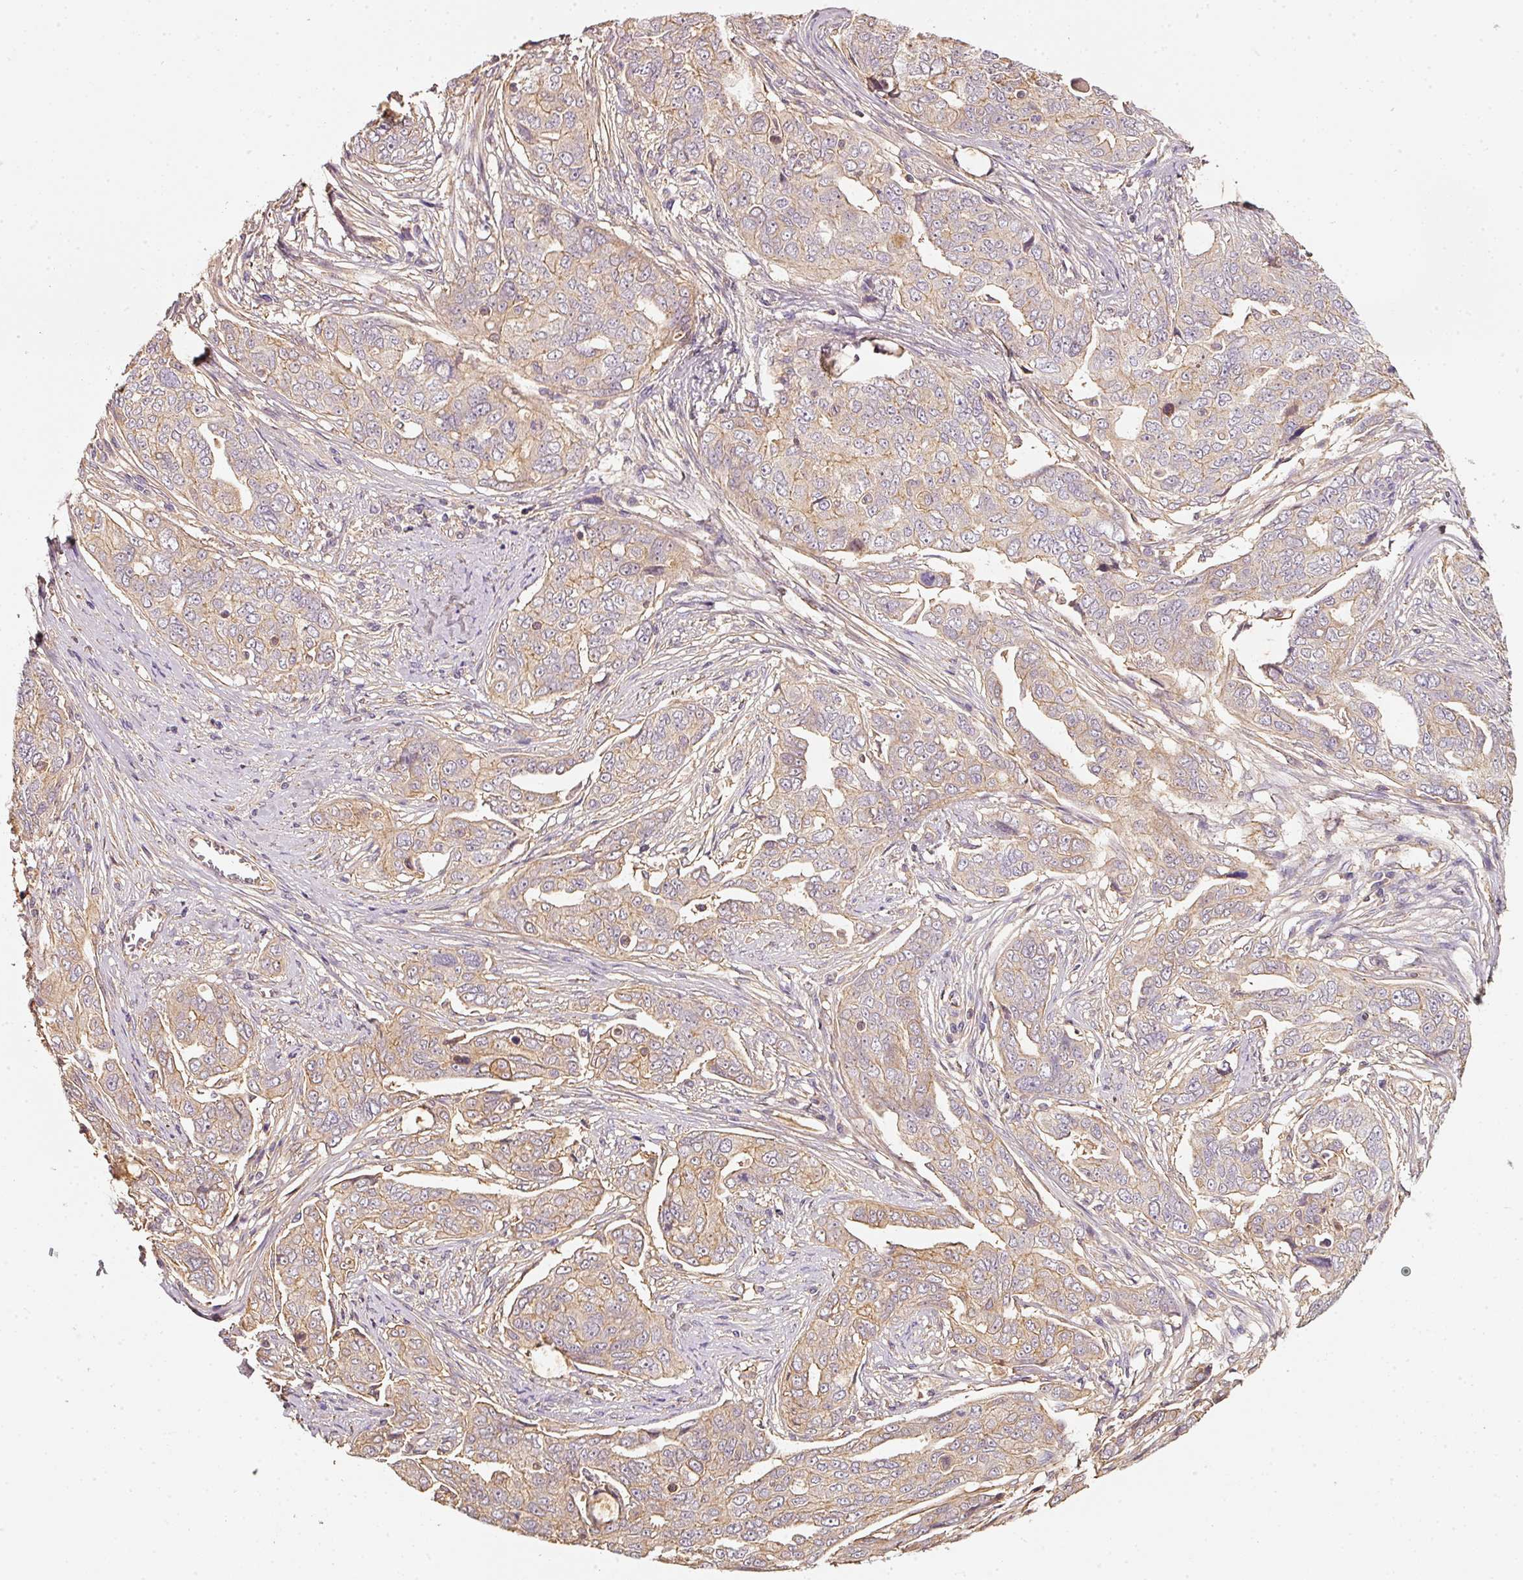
{"staining": {"intensity": "weak", "quantity": "25%-75%", "location": "cytoplasmic/membranous"}, "tissue": "ovarian cancer", "cell_type": "Tumor cells", "image_type": "cancer", "snomed": [{"axis": "morphology", "description": "Carcinoma, endometroid"}, {"axis": "topography", "description": "Ovary"}], "caption": "Approximately 25%-75% of tumor cells in human ovarian cancer display weak cytoplasmic/membranous protein staining as visualized by brown immunohistochemical staining.", "gene": "CEP95", "patient": {"sex": "female", "age": 70}}